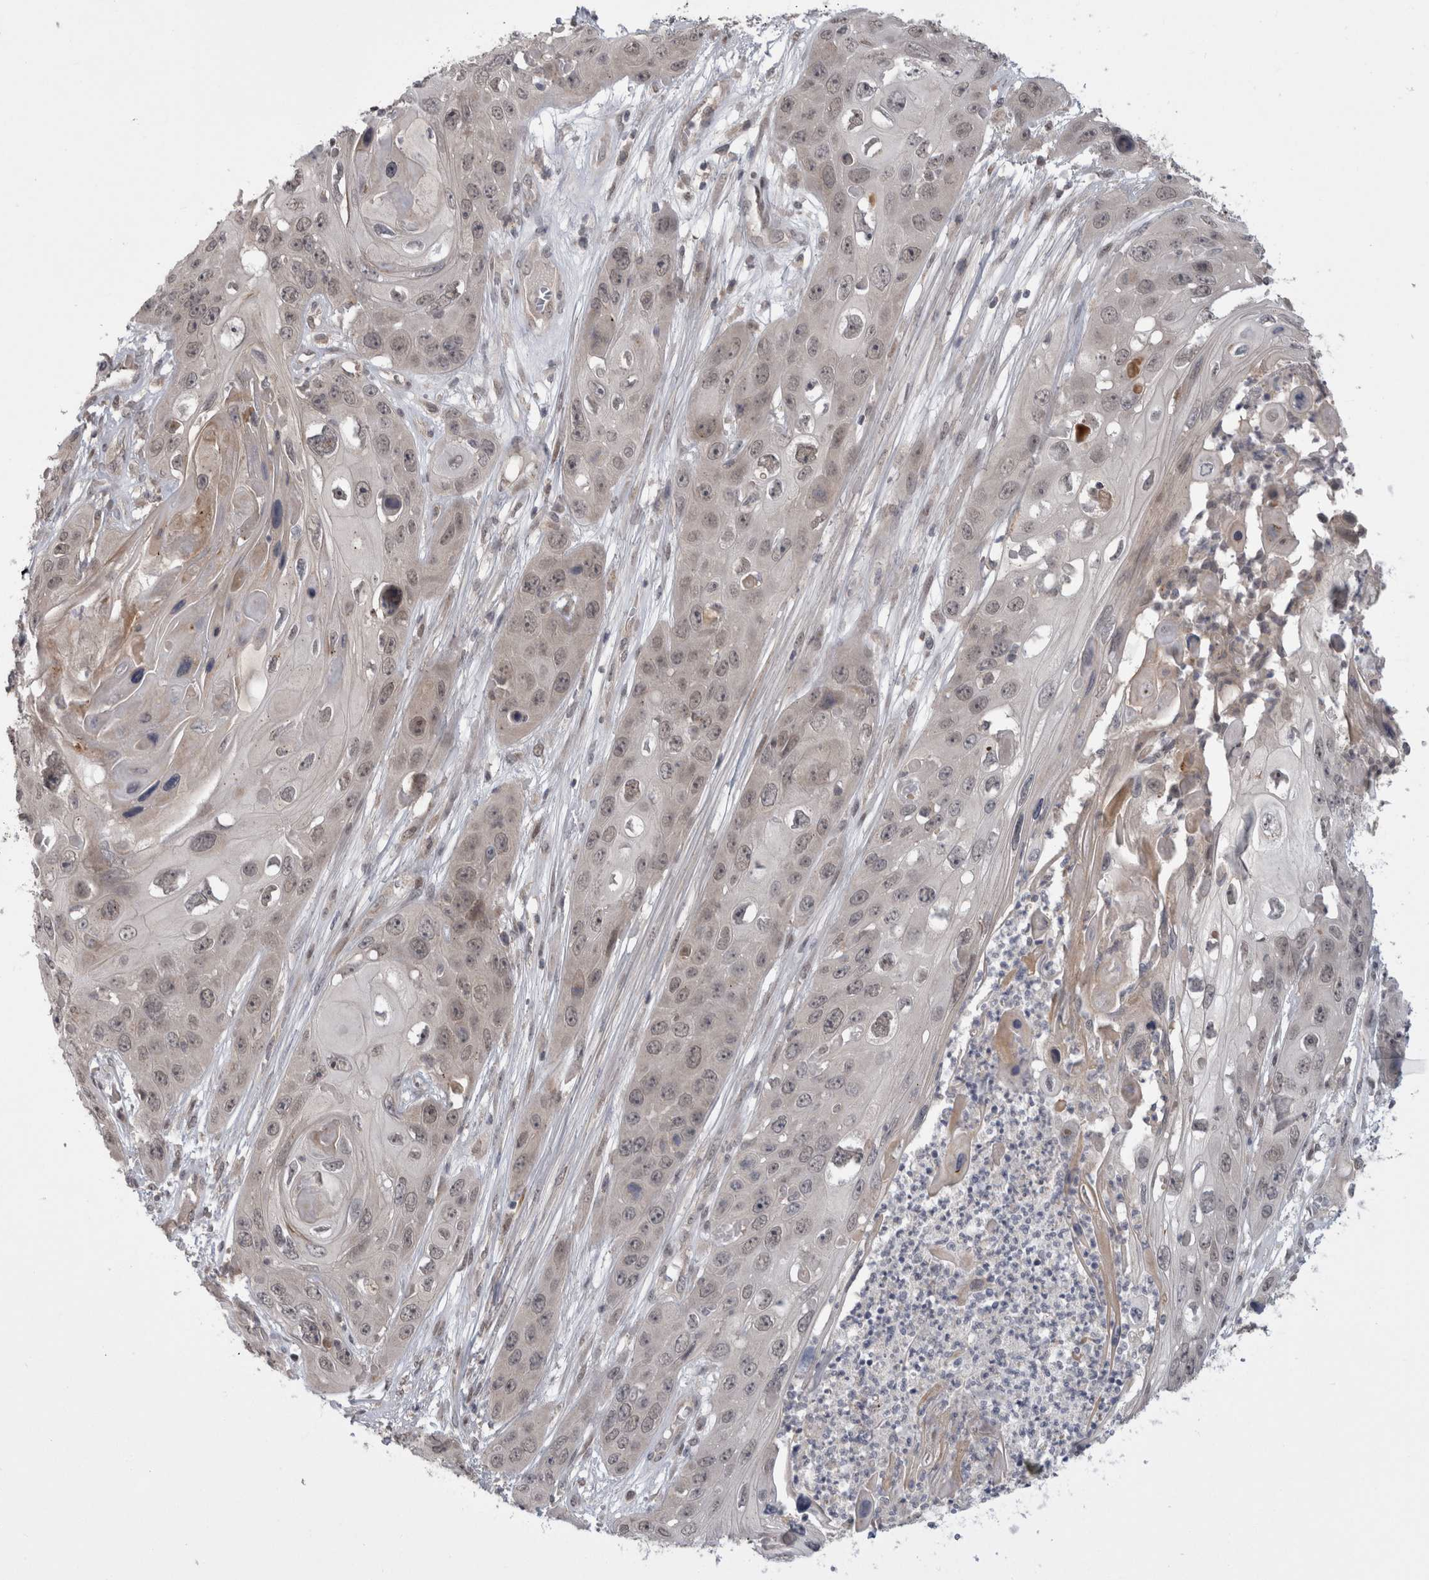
{"staining": {"intensity": "weak", "quantity": "<25%", "location": "nuclear"}, "tissue": "skin cancer", "cell_type": "Tumor cells", "image_type": "cancer", "snomed": [{"axis": "morphology", "description": "Squamous cell carcinoma, NOS"}, {"axis": "topography", "description": "Skin"}], "caption": "IHC histopathology image of human skin cancer stained for a protein (brown), which shows no staining in tumor cells. (DAB immunohistochemistry, high magnification).", "gene": "MTBP", "patient": {"sex": "male", "age": 55}}